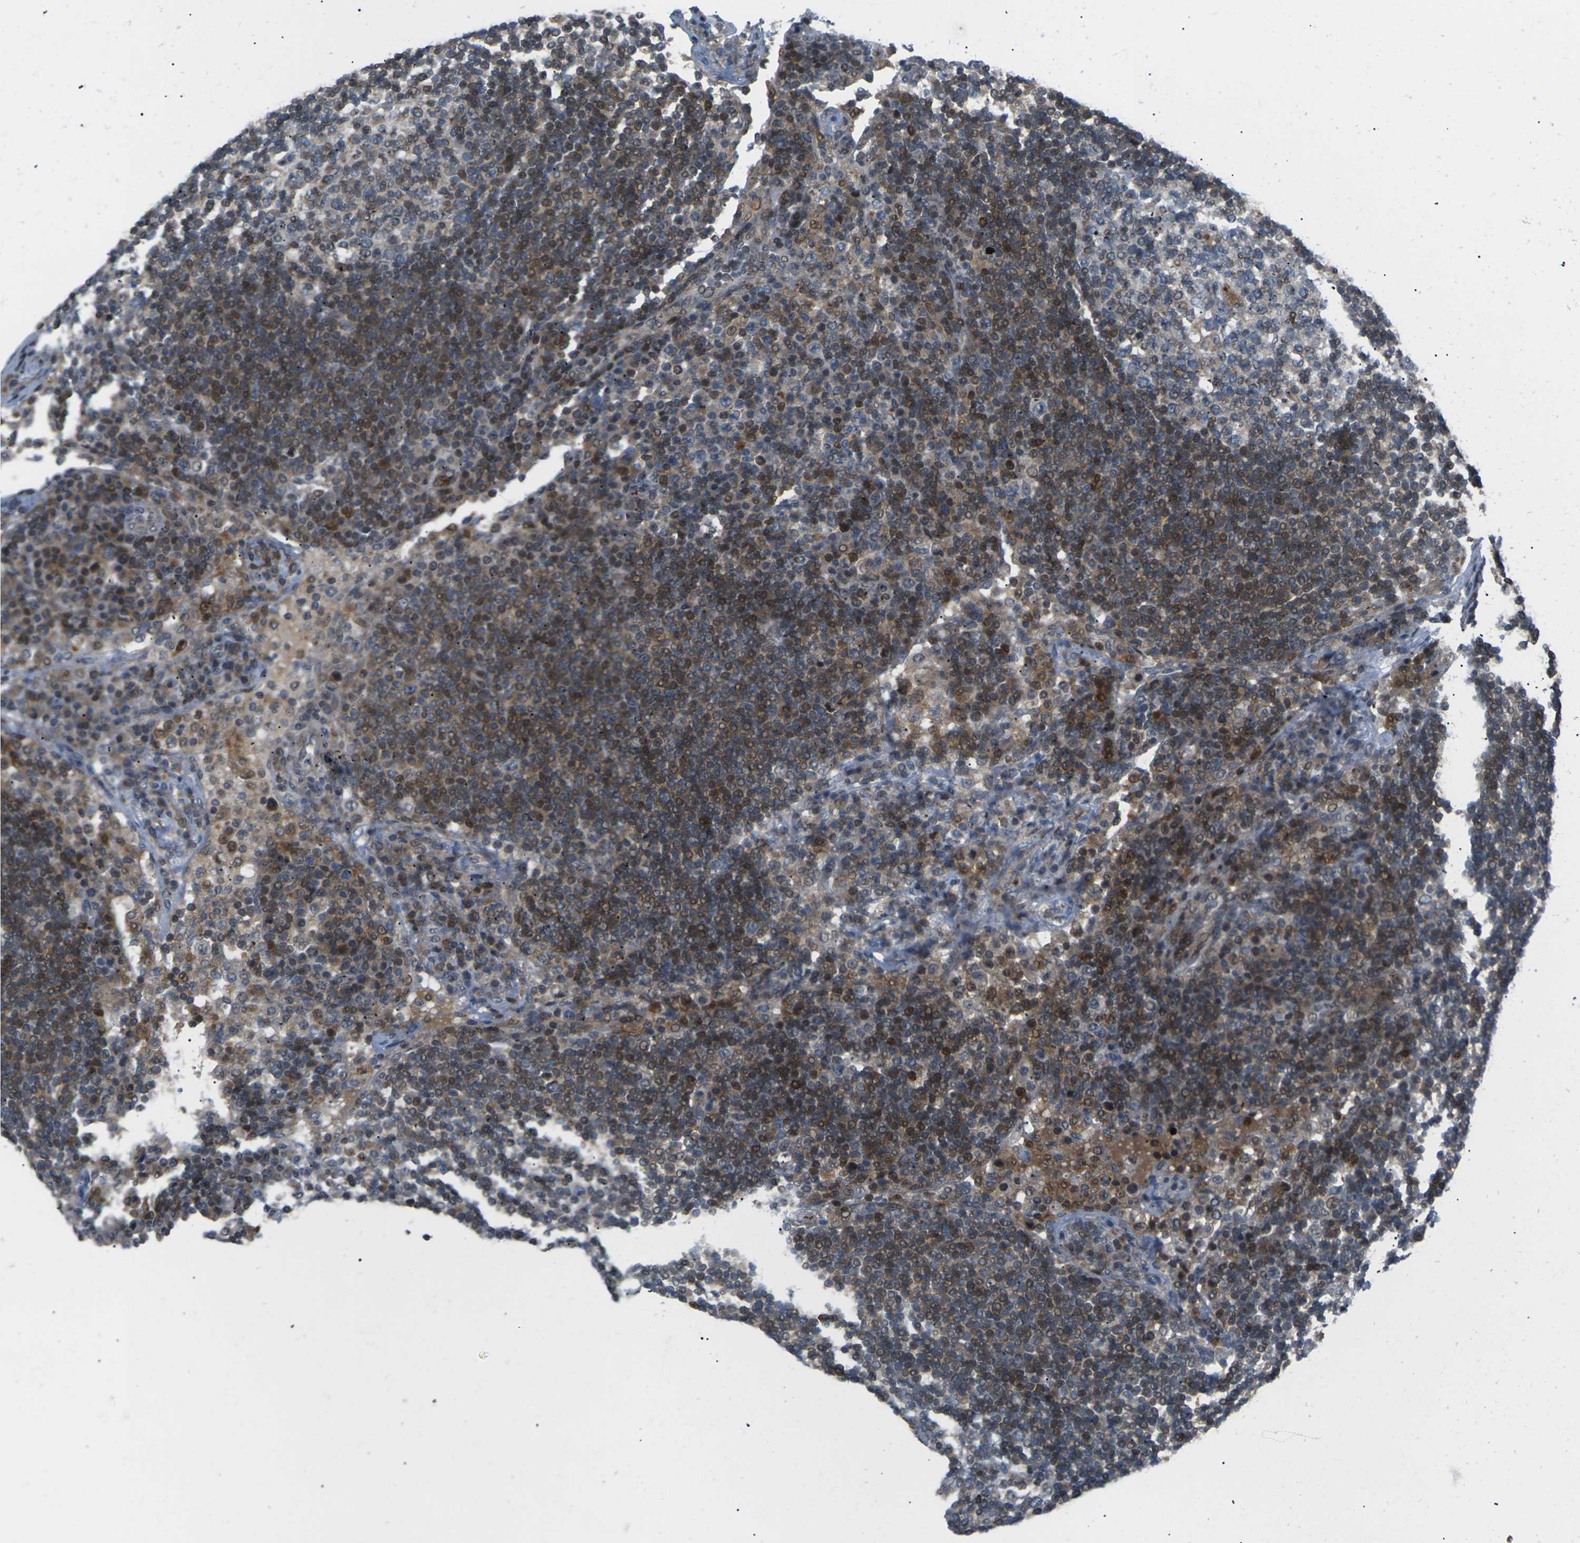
{"staining": {"intensity": "moderate", "quantity": "<25%", "location": "cytoplasmic/membranous"}, "tissue": "lymph node", "cell_type": "Germinal center cells", "image_type": "normal", "snomed": [{"axis": "morphology", "description": "Normal tissue, NOS"}, {"axis": "topography", "description": "Lymph node"}], "caption": "Immunohistochemistry staining of benign lymph node, which exhibits low levels of moderate cytoplasmic/membranous staining in about <25% of germinal center cells indicating moderate cytoplasmic/membranous protein staining. The staining was performed using DAB (3,3'-diaminobenzidine) (brown) for protein detection and nuclei were counterstained in hematoxylin (blue).", "gene": "RPS6KA3", "patient": {"sex": "female", "age": 53}}